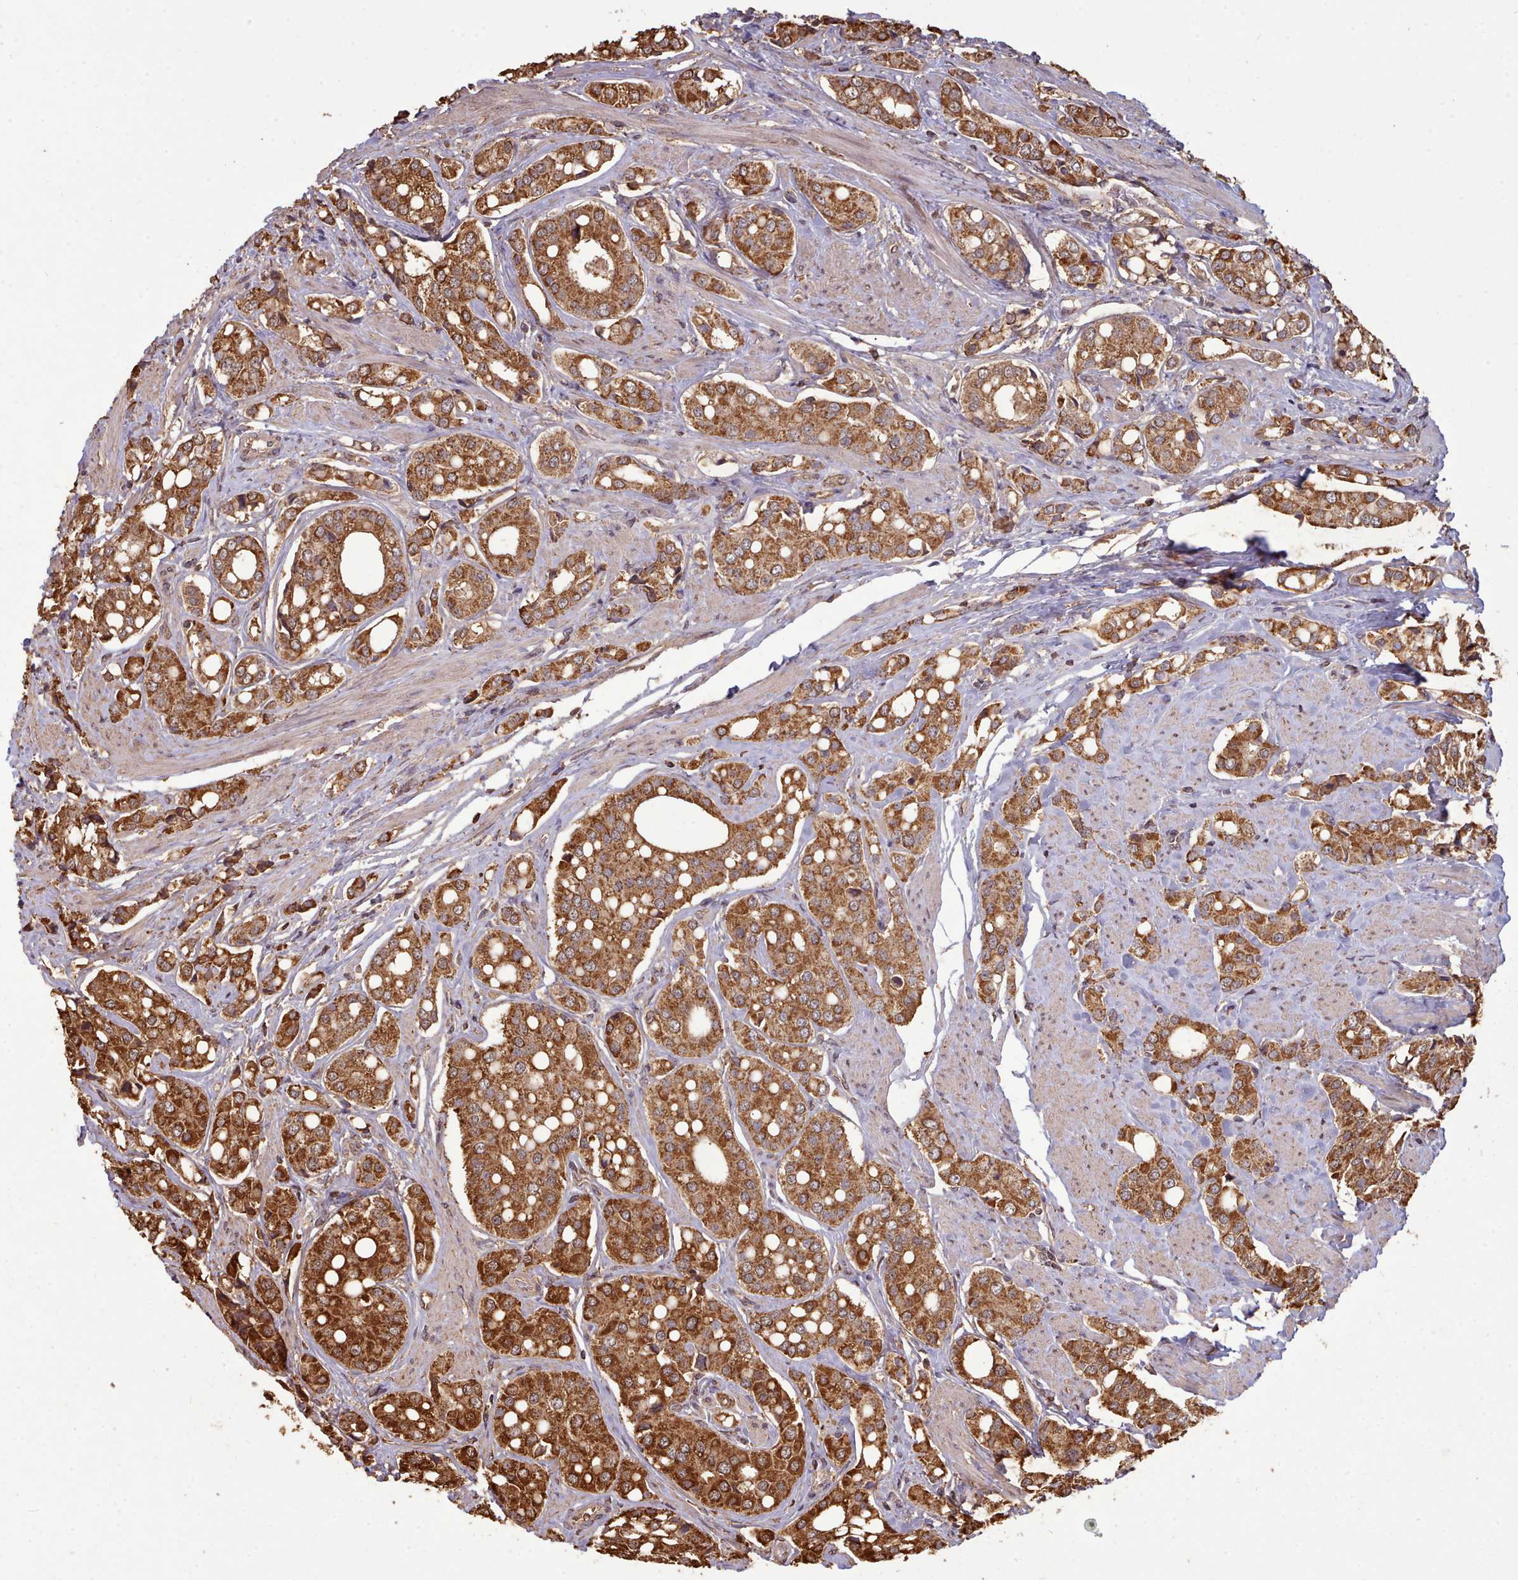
{"staining": {"intensity": "strong", "quantity": ">75%", "location": "cytoplasmic/membranous,nuclear"}, "tissue": "prostate cancer", "cell_type": "Tumor cells", "image_type": "cancer", "snomed": [{"axis": "morphology", "description": "Adenocarcinoma, High grade"}, {"axis": "topography", "description": "Prostate"}], "caption": "Strong cytoplasmic/membranous and nuclear positivity for a protein is seen in approximately >75% of tumor cells of prostate adenocarcinoma (high-grade) using immunohistochemistry (IHC).", "gene": "METRN", "patient": {"sex": "male", "age": 71}}